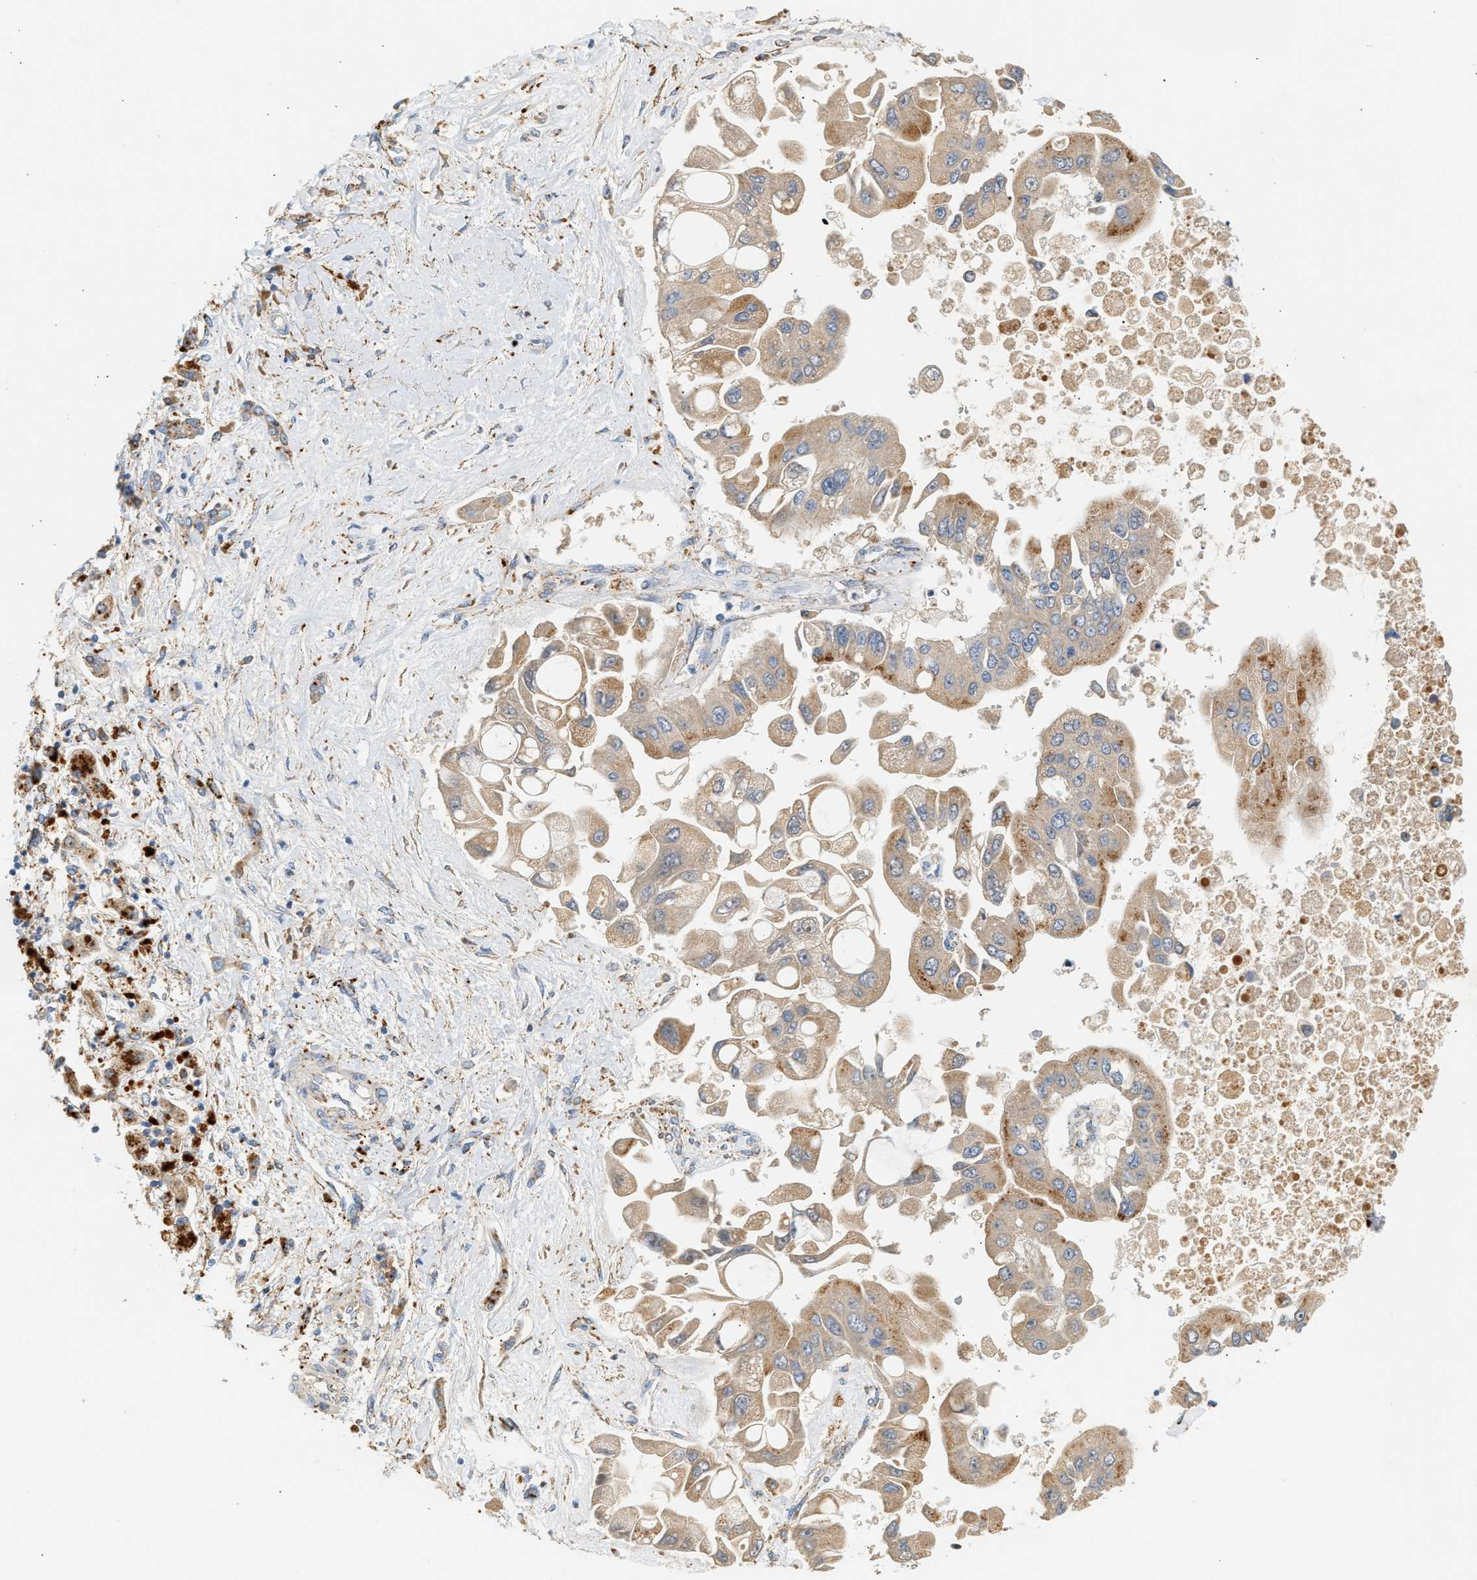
{"staining": {"intensity": "moderate", "quantity": ">75%", "location": "cytoplasmic/membranous"}, "tissue": "liver cancer", "cell_type": "Tumor cells", "image_type": "cancer", "snomed": [{"axis": "morphology", "description": "Cholangiocarcinoma"}, {"axis": "topography", "description": "Liver"}], "caption": "Moderate cytoplasmic/membranous protein positivity is appreciated in about >75% of tumor cells in liver cancer (cholangiocarcinoma).", "gene": "ENTHD1", "patient": {"sex": "male", "age": 50}}